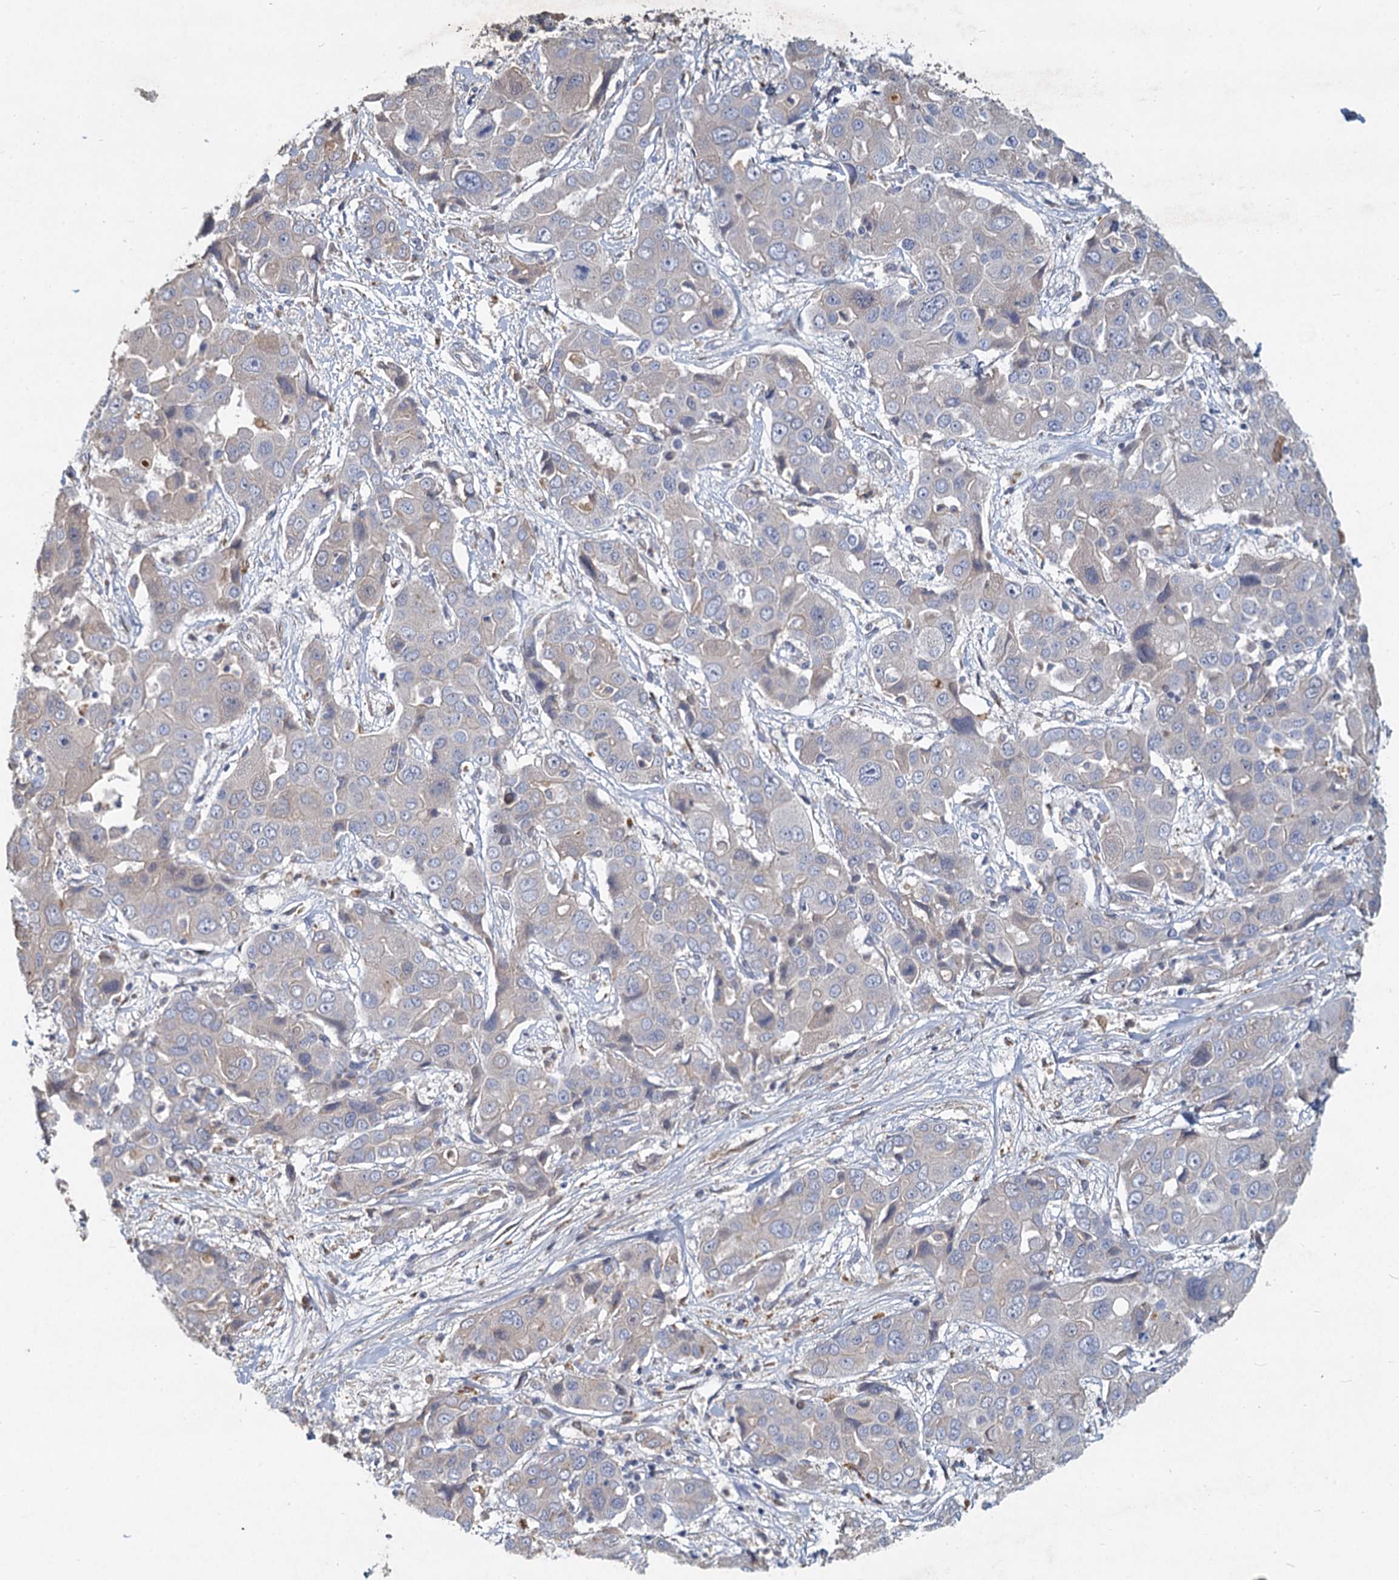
{"staining": {"intensity": "negative", "quantity": "none", "location": "none"}, "tissue": "liver cancer", "cell_type": "Tumor cells", "image_type": "cancer", "snomed": [{"axis": "morphology", "description": "Cholangiocarcinoma"}, {"axis": "topography", "description": "Liver"}], "caption": "Immunohistochemical staining of human cholangiocarcinoma (liver) displays no significant positivity in tumor cells.", "gene": "HES2", "patient": {"sex": "male", "age": 67}}